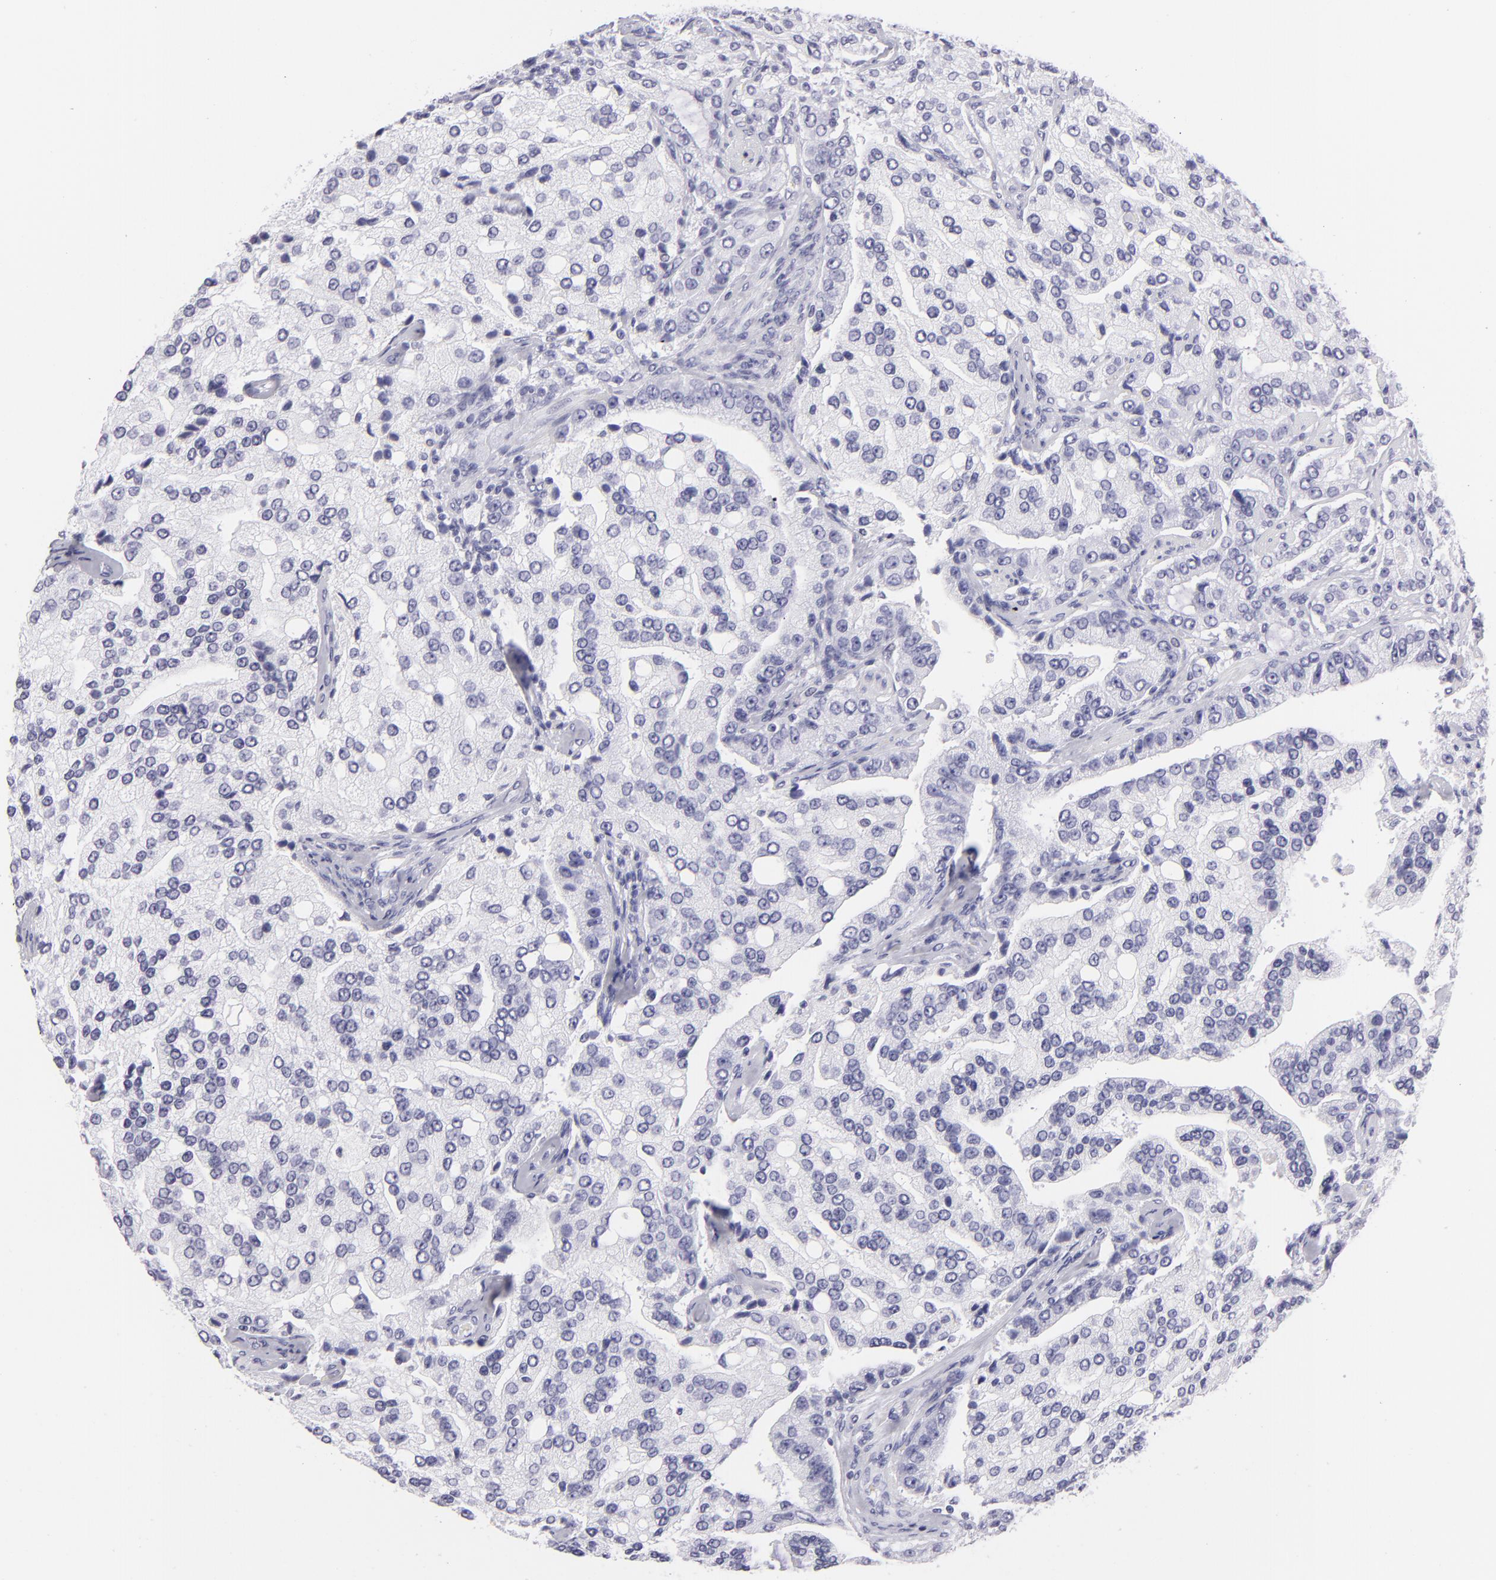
{"staining": {"intensity": "negative", "quantity": "none", "location": "none"}, "tissue": "prostate cancer", "cell_type": "Tumor cells", "image_type": "cancer", "snomed": [{"axis": "morphology", "description": "Adenocarcinoma, Medium grade"}, {"axis": "topography", "description": "Prostate"}], "caption": "Tumor cells are negative for brown protein staining in prostate cancer. Brightfield microscopy of IHC stained with DAB (3,3'-diaminobenzidine) (brown) and hematoxylin (blue), captured at high magnification.", "gene": "PVALB", "patient": {"sex": "male", "age": 72}}